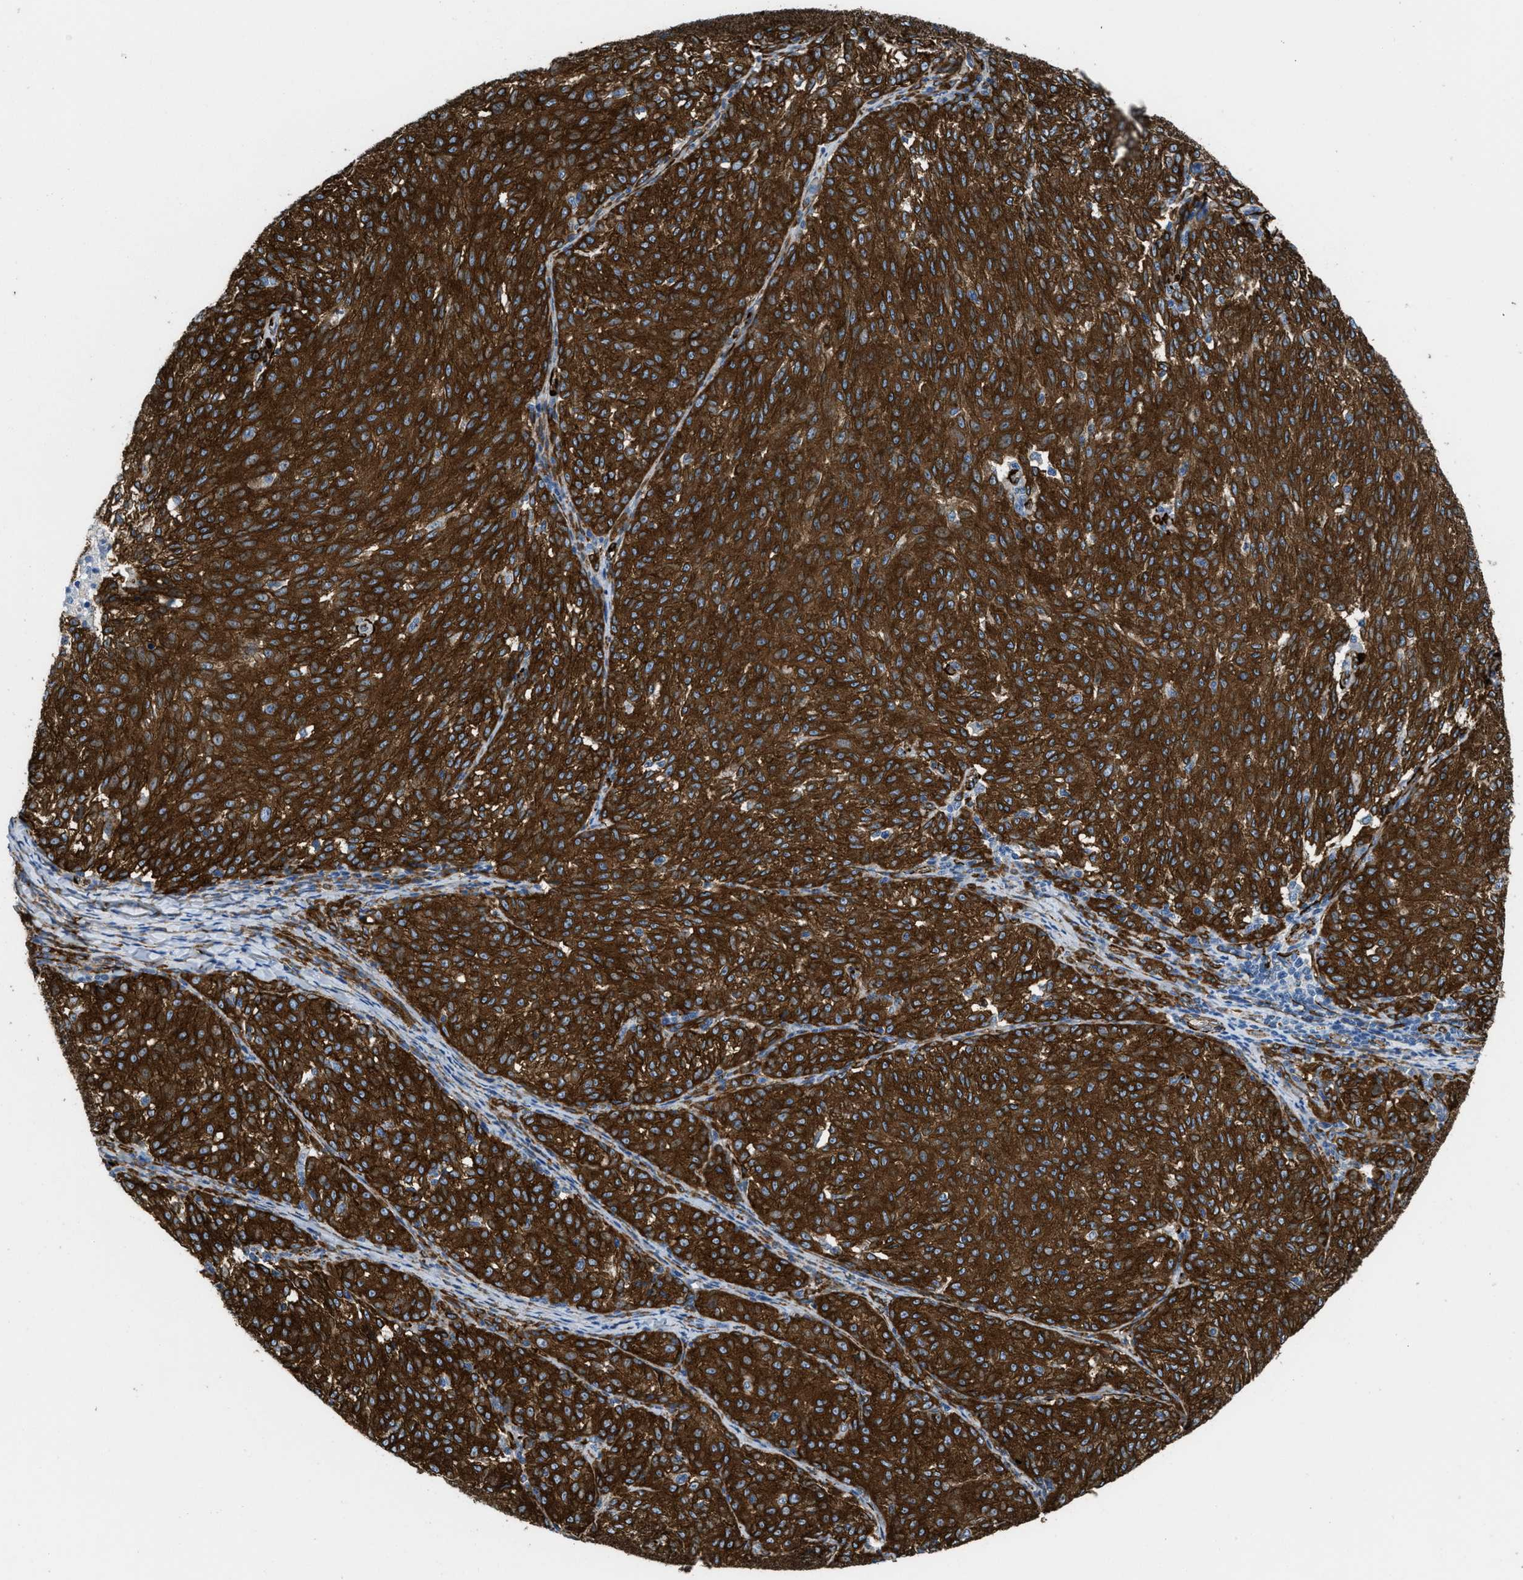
{"staining": {"intensity": "strong", "quantity": ">75%", "location": "cytoplasmic/membranous"}, "tissue": "melanoma", "cell_type": "Tumor cells", "image_type": "cancer", "snomed": [{"axis": "morphology", "description": "Malignant melanoma, NOS"}, {"axis": "topography", "description": "Skin"}], "caption": "An immunohistochemistry image of neoplastic tissue is shown. Protein staining in brown highlights strong cytoplasmic/membranous positivity in melanoma within tumor cells.", "gene": "CALD1", "patient": {"sex": "female", "age": 72}}